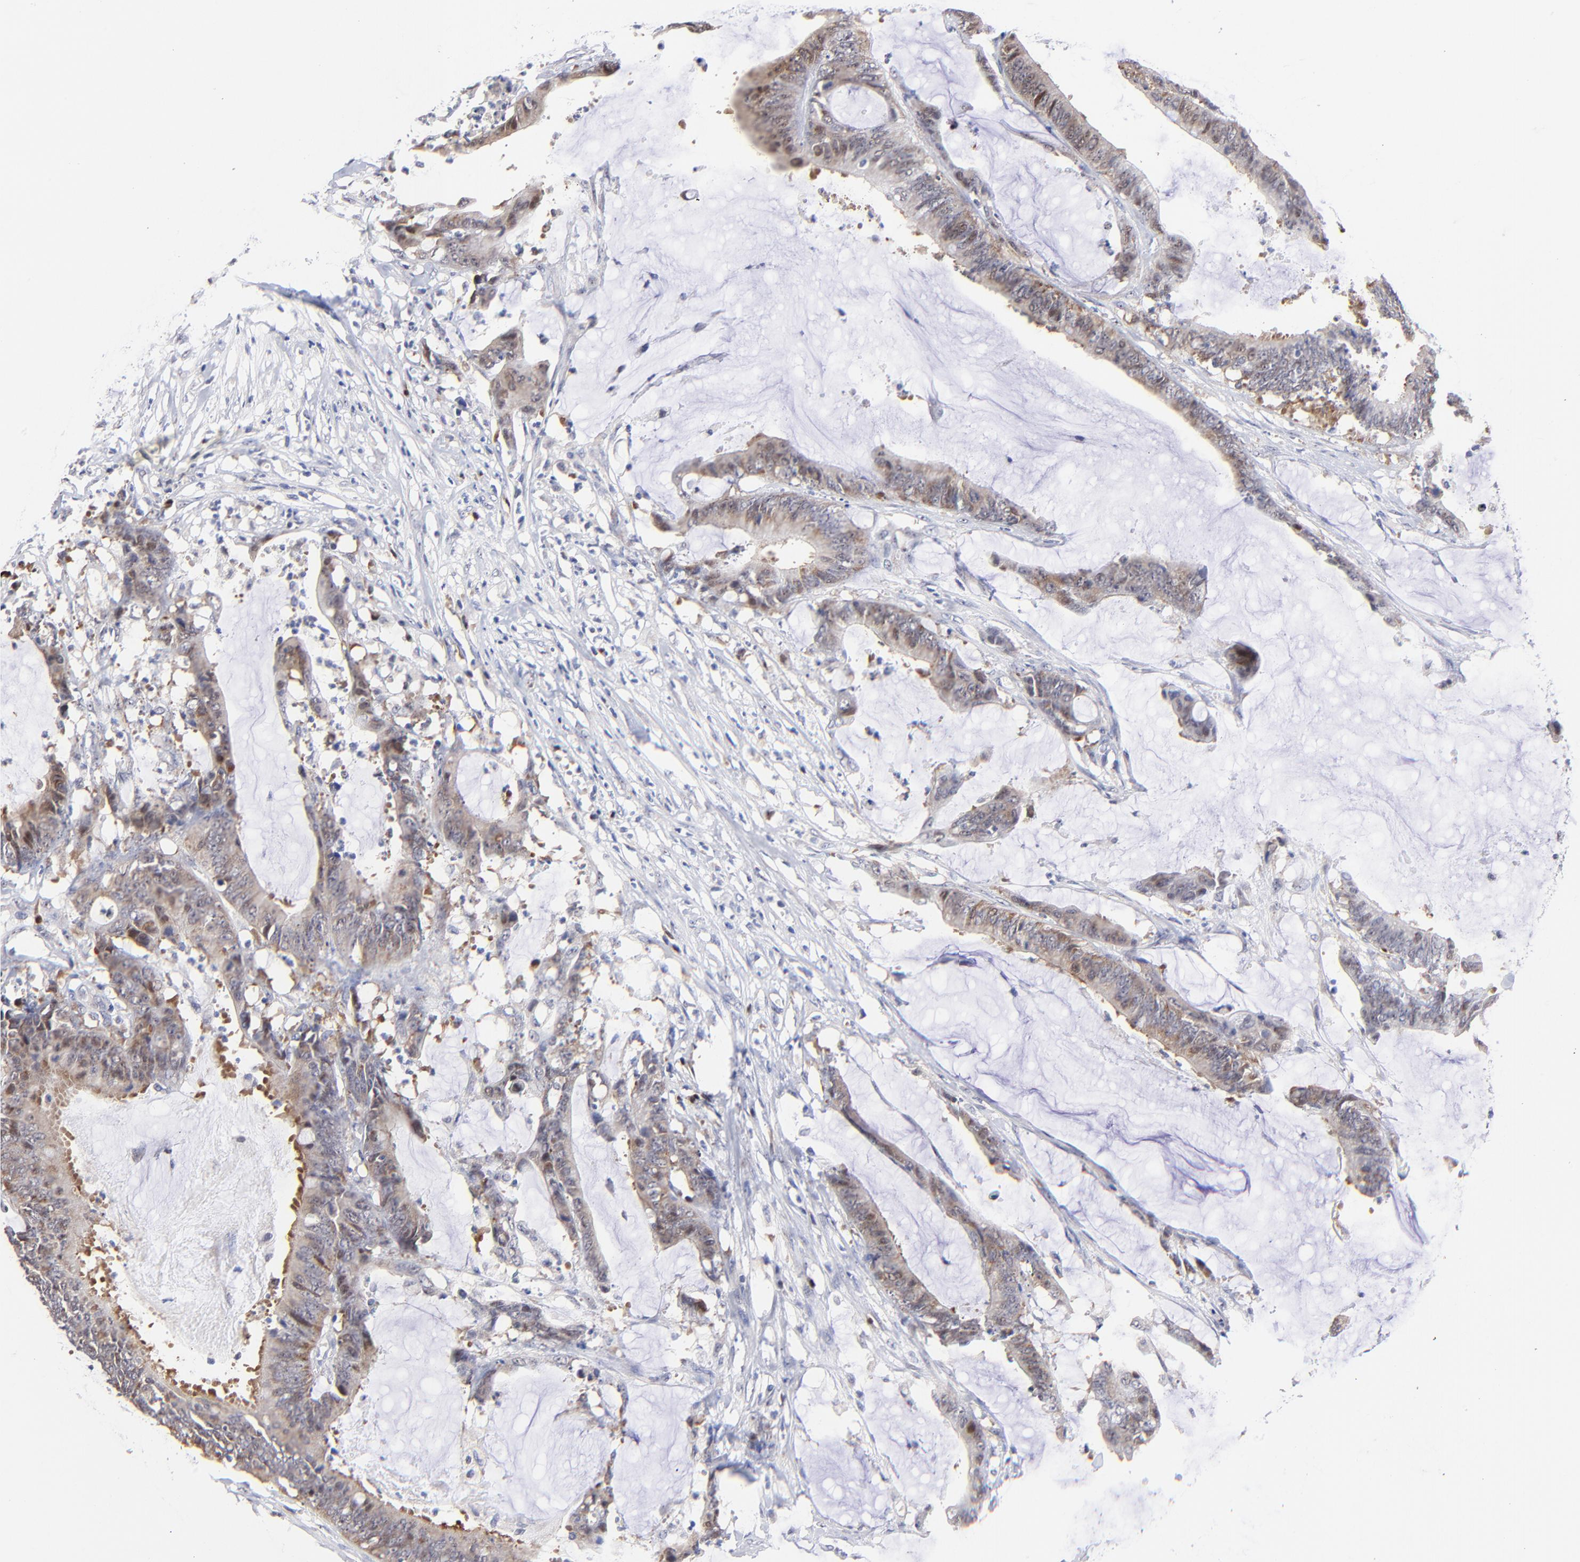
{"staining": {"intensity": "moderate", "quantity": "25%-75%", "location": "cytoplasmic/membranous"}, "tissue": "colorectal cancer", "cell_type": "Tumor cells", "image_type": "cancer", "snomed": [{"axis": "morphology", "description": "Adenocarcinoma, NOS"}, {"axis": "topography", "description": "Rectum"}], "caption": "Colorectal adenocarcinoma tissue displays moderate cytoplasmic/membranous staining in about 25%-75% of tumor cells, visualized by immunohistochemistry.", "gene": "ZNF155", "patient": {"sex": "female", "age": 66}}